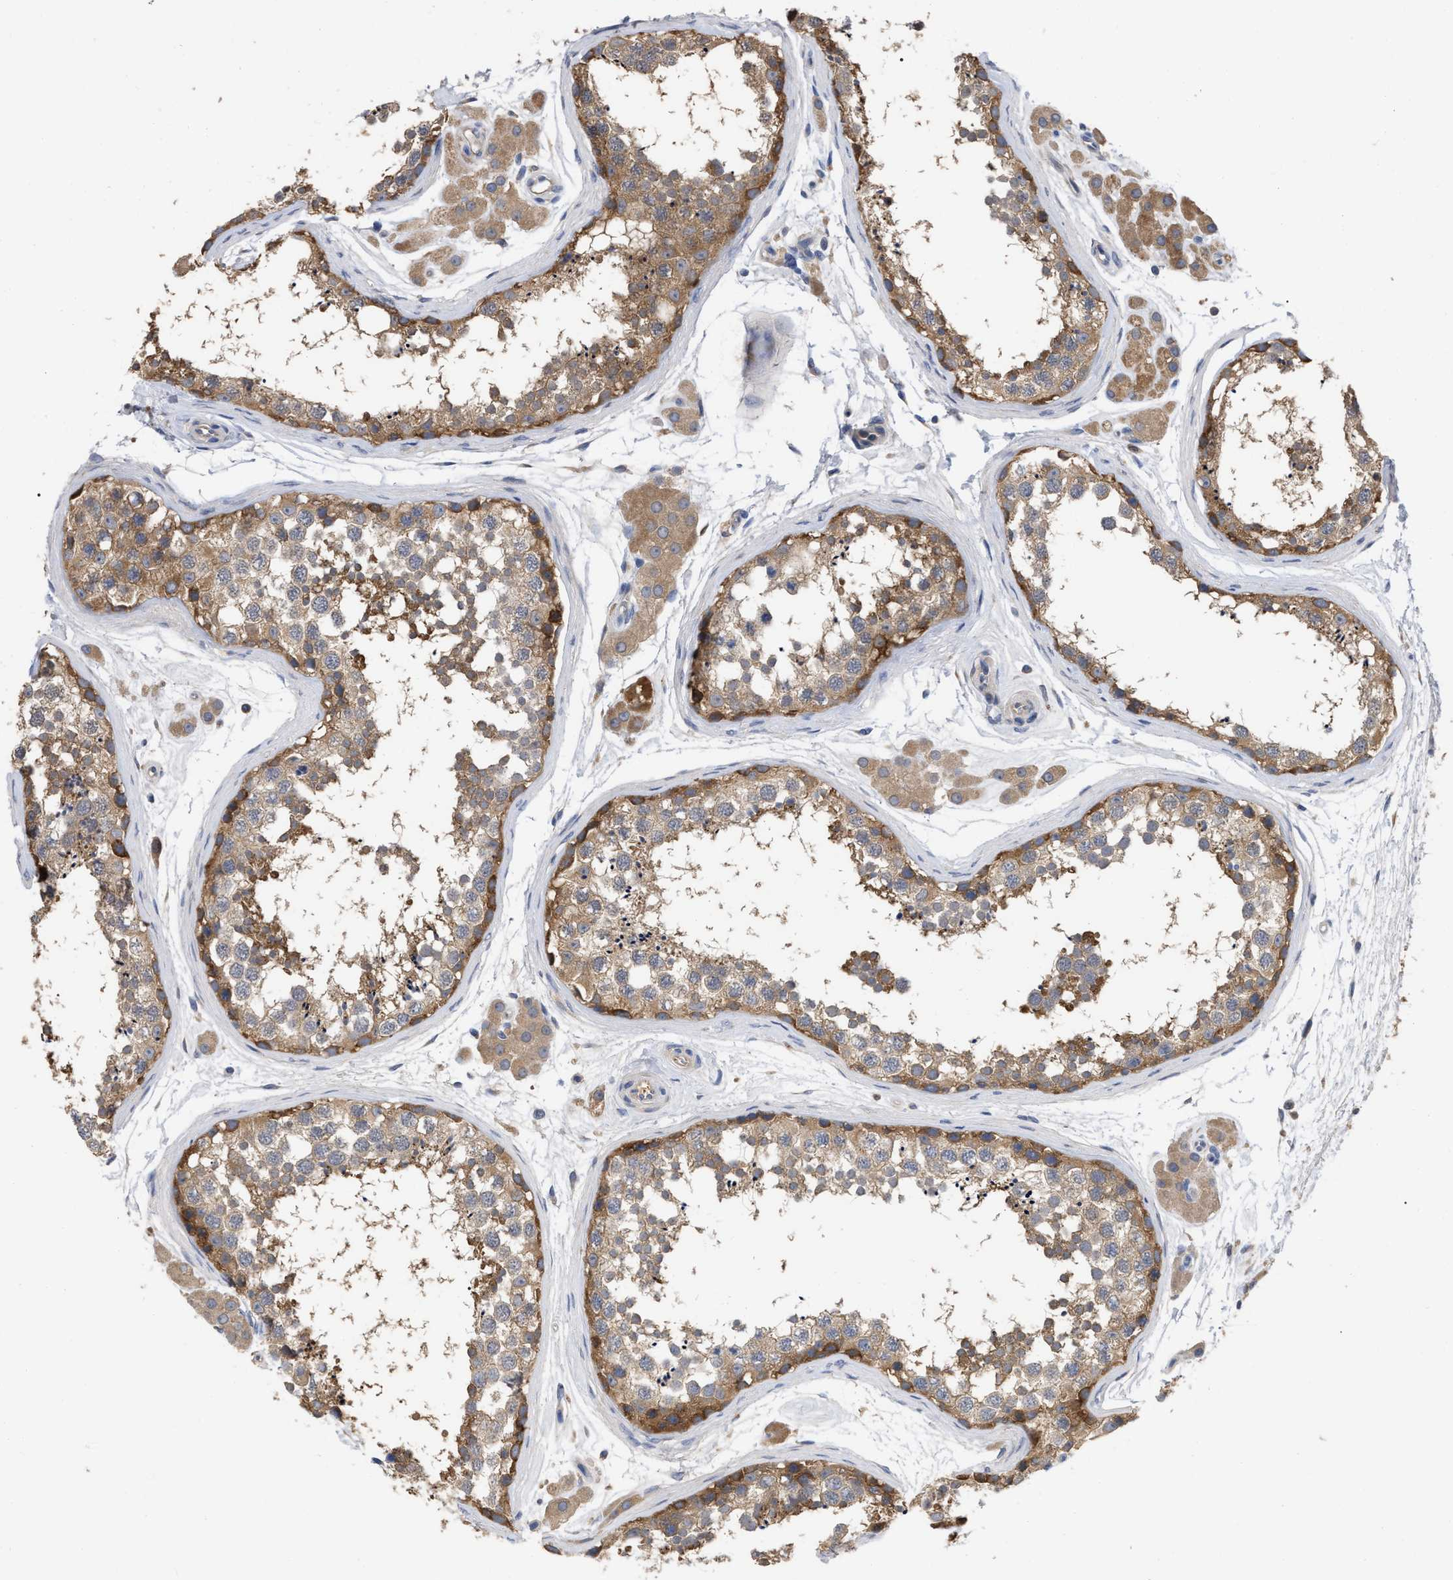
{"staining": {"intensity": "moderate", "quantity": ">75%", "location": "cytoplasmic/membranous"}, "tissue": "testis", "cell_type": "Cells in seminiferous ducts", "image_type": "normal", "snomed": [{"axis": "morphology", "description": "Normal tissue, NOS"}, {"axis": "topography", "description": "Testis"}], "caption": "A histopathology image of testis stained for a protein displays moderate cytoplasmic/membranous brown staining in cells in seminiferous ducts. (IHC, brightfield microscopy, high magnification).", "gene": "RAP1GDS1", "patient": {"sex": "male", "age": 56}}